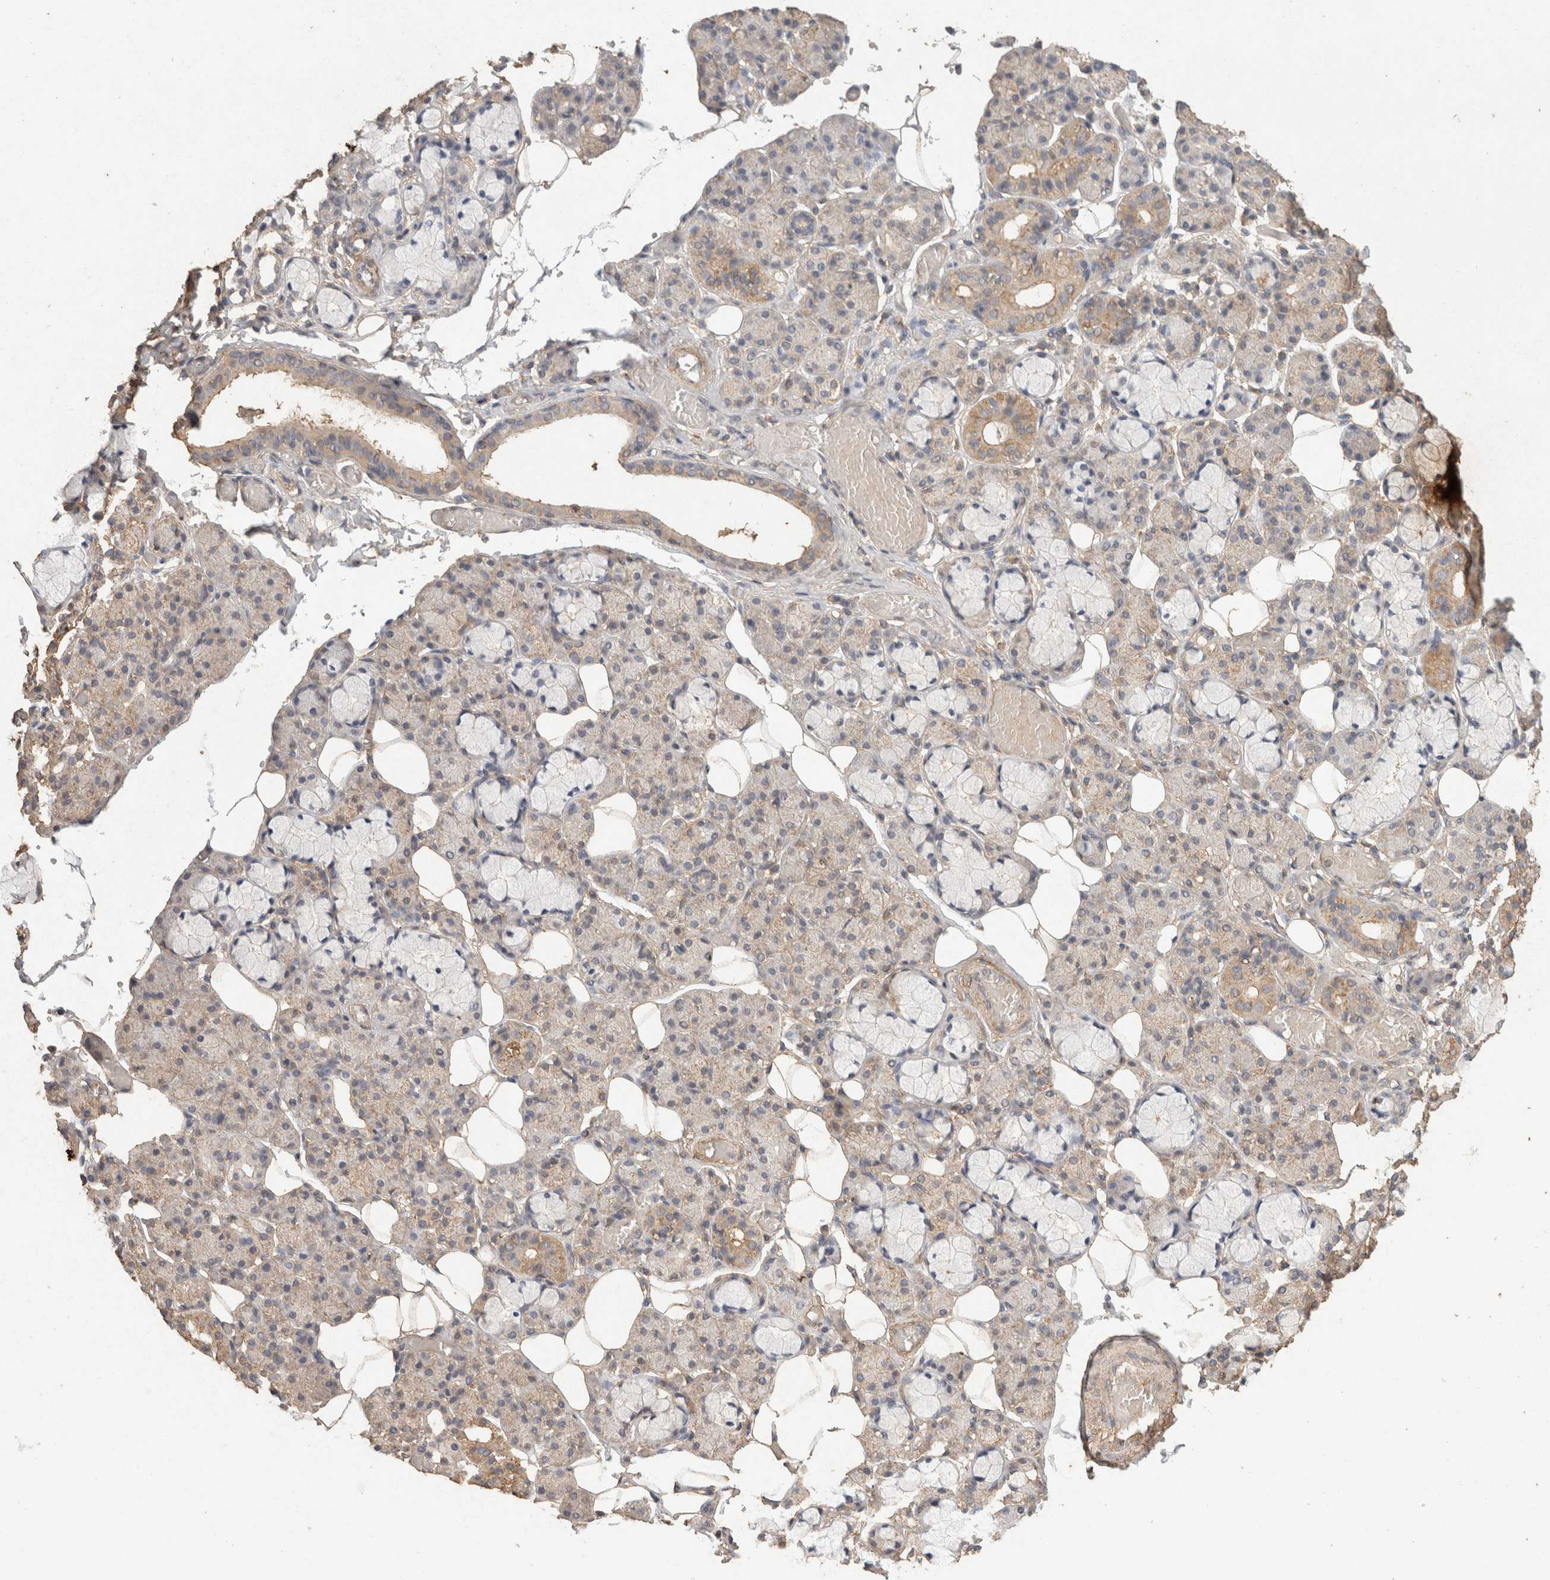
{"staining": {"intensity": "moderate", "quantity": "<25%", "location": "cytoplasmic/membranous"}, "tissue": "salivary gland", "cell_type": "Glandular cells", "image_type": "normal", "snomed": [{"axis": "morphology", "description": "Normal tissue, NOS"}, {"axis": "topography", "description": "Salivary gland"}], "caption": "A brown stain shows moderate cytoplasmic/membranous positivity of a protein in glandular cells of unremarkable human salivary gland. The protein of interest is stained brown, and the nuclei are stained in blue (DAB (3,3'-diaminobenzidine) IHC with brightfield microscopy, high magnification).", "gene": "CX3CL1", "patient": {"sex": "male", "age": 63}}